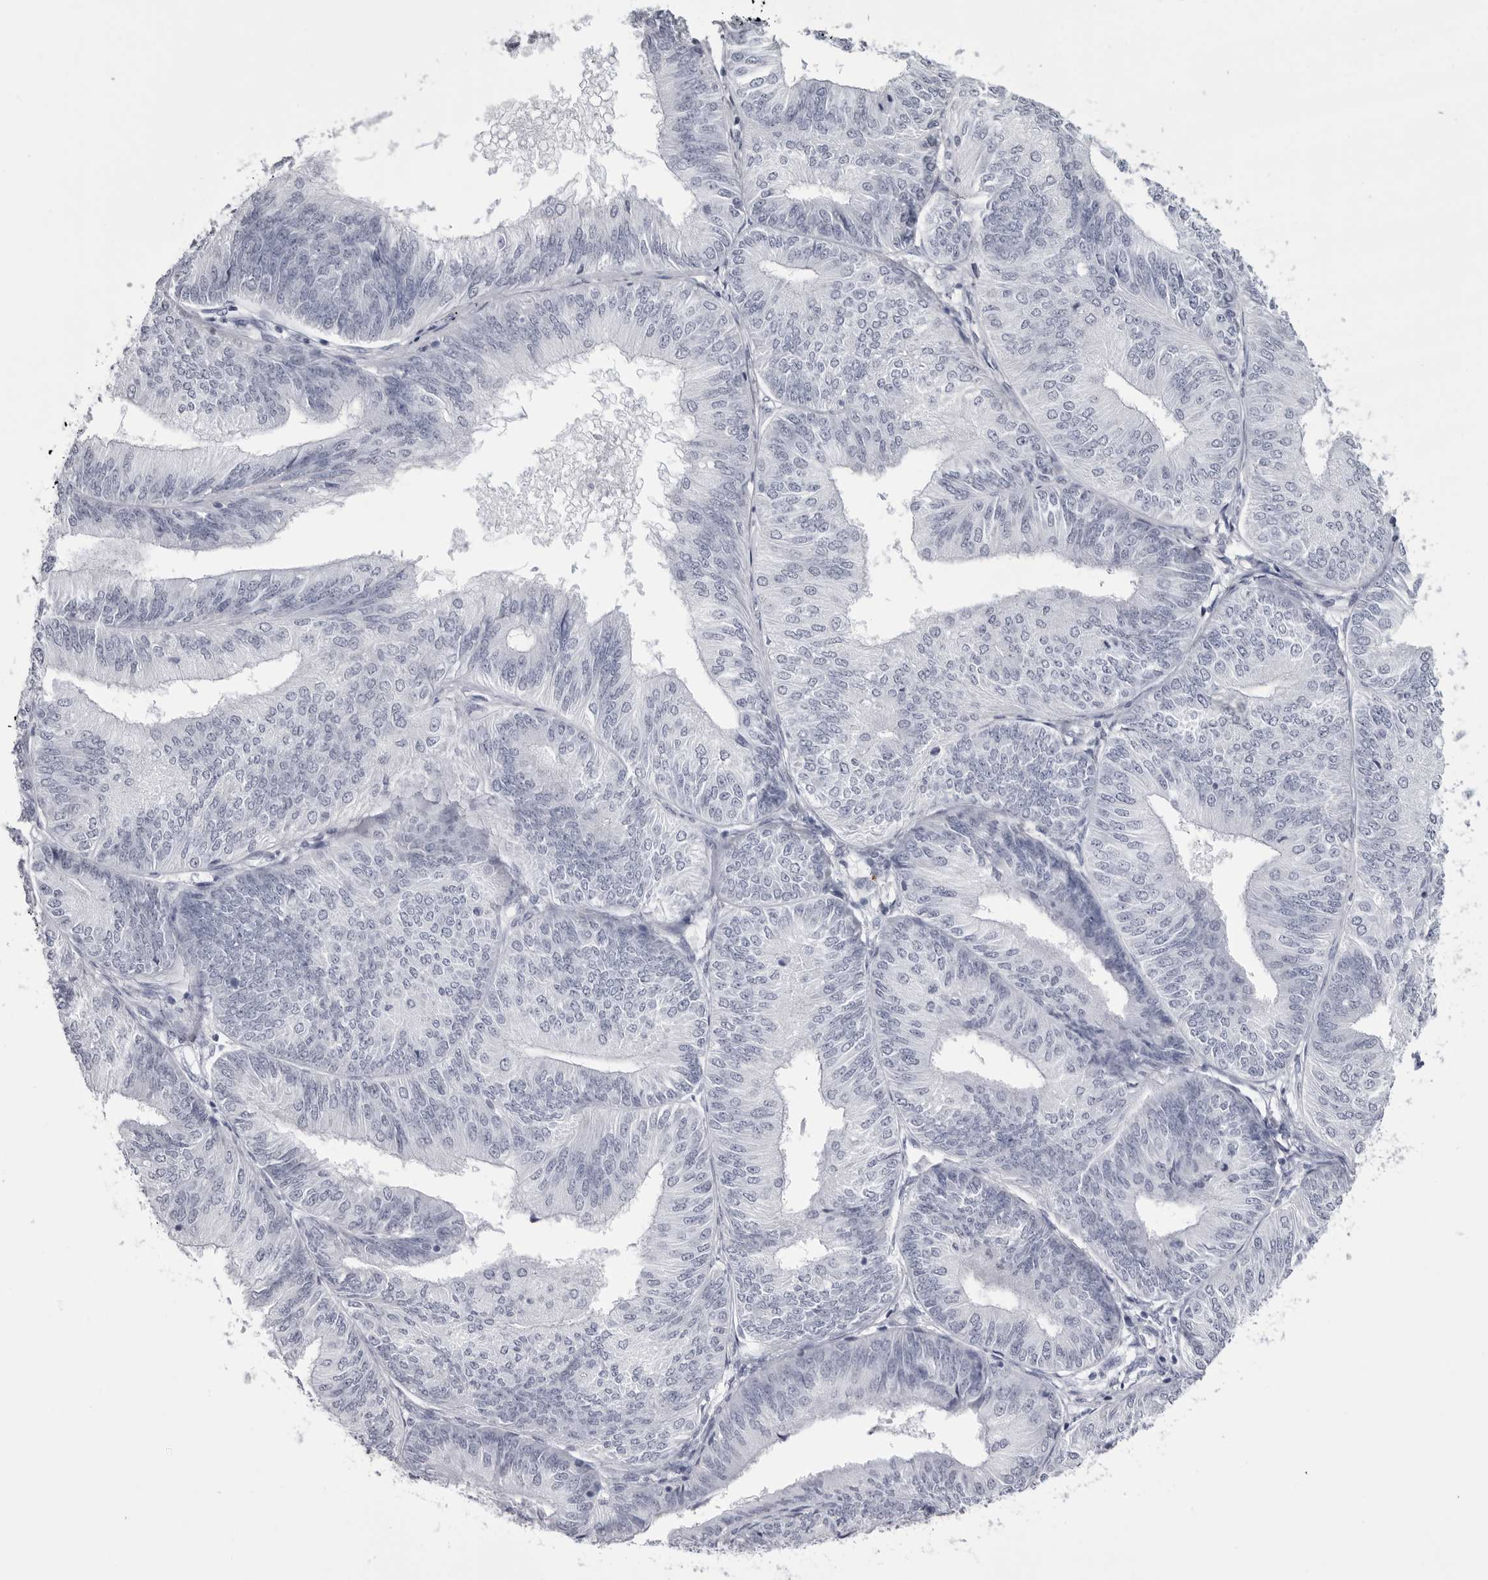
{"staining": {"intensity": "negative", "quantity": "none", "location": "none"}, "tissue": "endometrial cancer", "cell_type": "Tumor cells", "image_type": "cancer", "snomed": [{"axis": "morphology", "description": "Adenocarcinoma, NOS"}, {"axis": "topography", "description": "Endometrium"}], "caption": "Photomicrograph shows no significant protein expression in tumor cells of endometrial cancer (adenocarcinoma). The staining is performed using DAB (3,3'-diaminobenzidine) brown chromogen with nuclei counter-stained in using hematoxylin.", "gene": "COL26A1", "patient": {"sex": "female", "age": 58}}